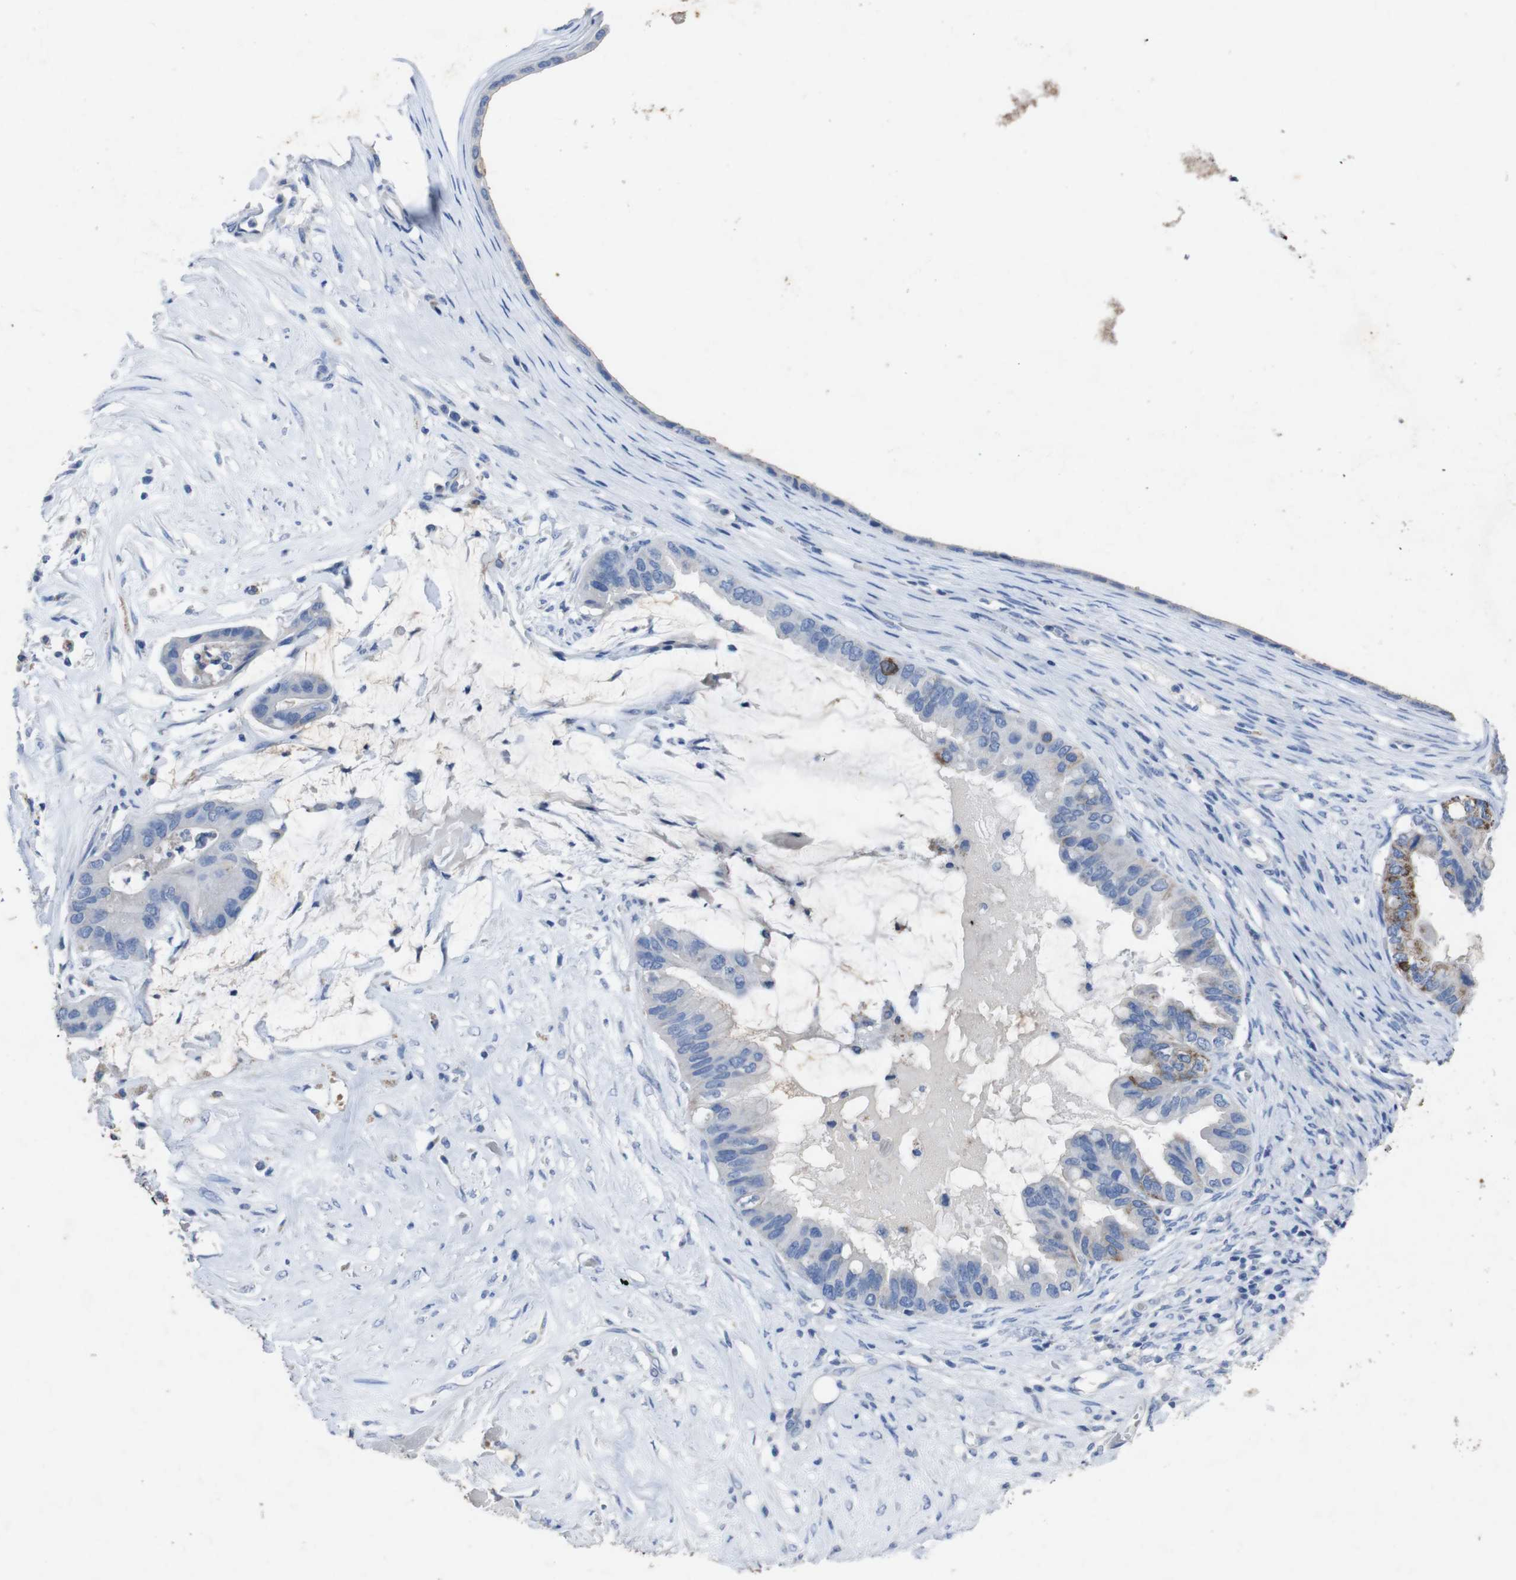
{"staining": {"intensity": "strong", "quantity": "<25%", "location": "cytoplasmic/membranous"}, "tissue": "ovarian cancer", "cell_type": "Tumor cells", "image_type": "cancer", "snomed": [{"axis": "morphology", "description": "Cystadenocarcinoma, mucinous, NOS"}, {"axis": "topography", "description": "Ovary"}], "caption": "Protein expression analysis of human ovarian cancer (mucinous cystadenocarcinoma) reveals strong cytoplasmic/membranous staining in approximately <25% of tumor cells. Nuclei are stained in blue.", "gene": "GJB2", "patient": {"sex": "female", "age": 80}}